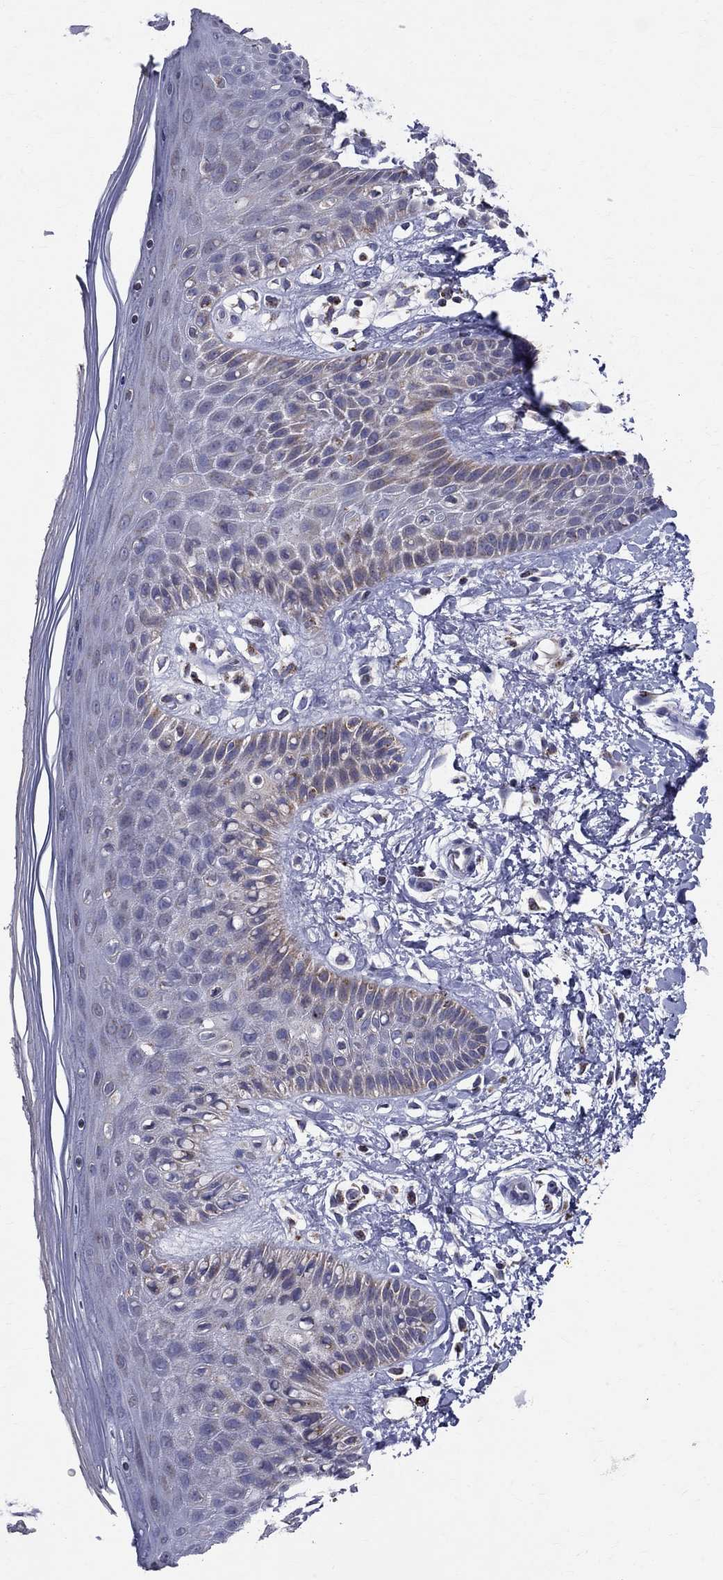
{"staining": {"intensity": "negative", "quantity": "none", "location": "none"}, "tissue": "skin", "cell_type": "Epidermal cells", "image_type": "normal", "snomed": [{"axis": "morphology", "description": "Normal tissue, NOS"}, {"axis": "topography", "description": "Anal"}], "caption": "Epidermal cells are negative for brown protein staining in unremarkable skin. (DAB IHC, high magnification).", "gene": "SLC4A10", "patient": {"sex": "male", "age": 36}}